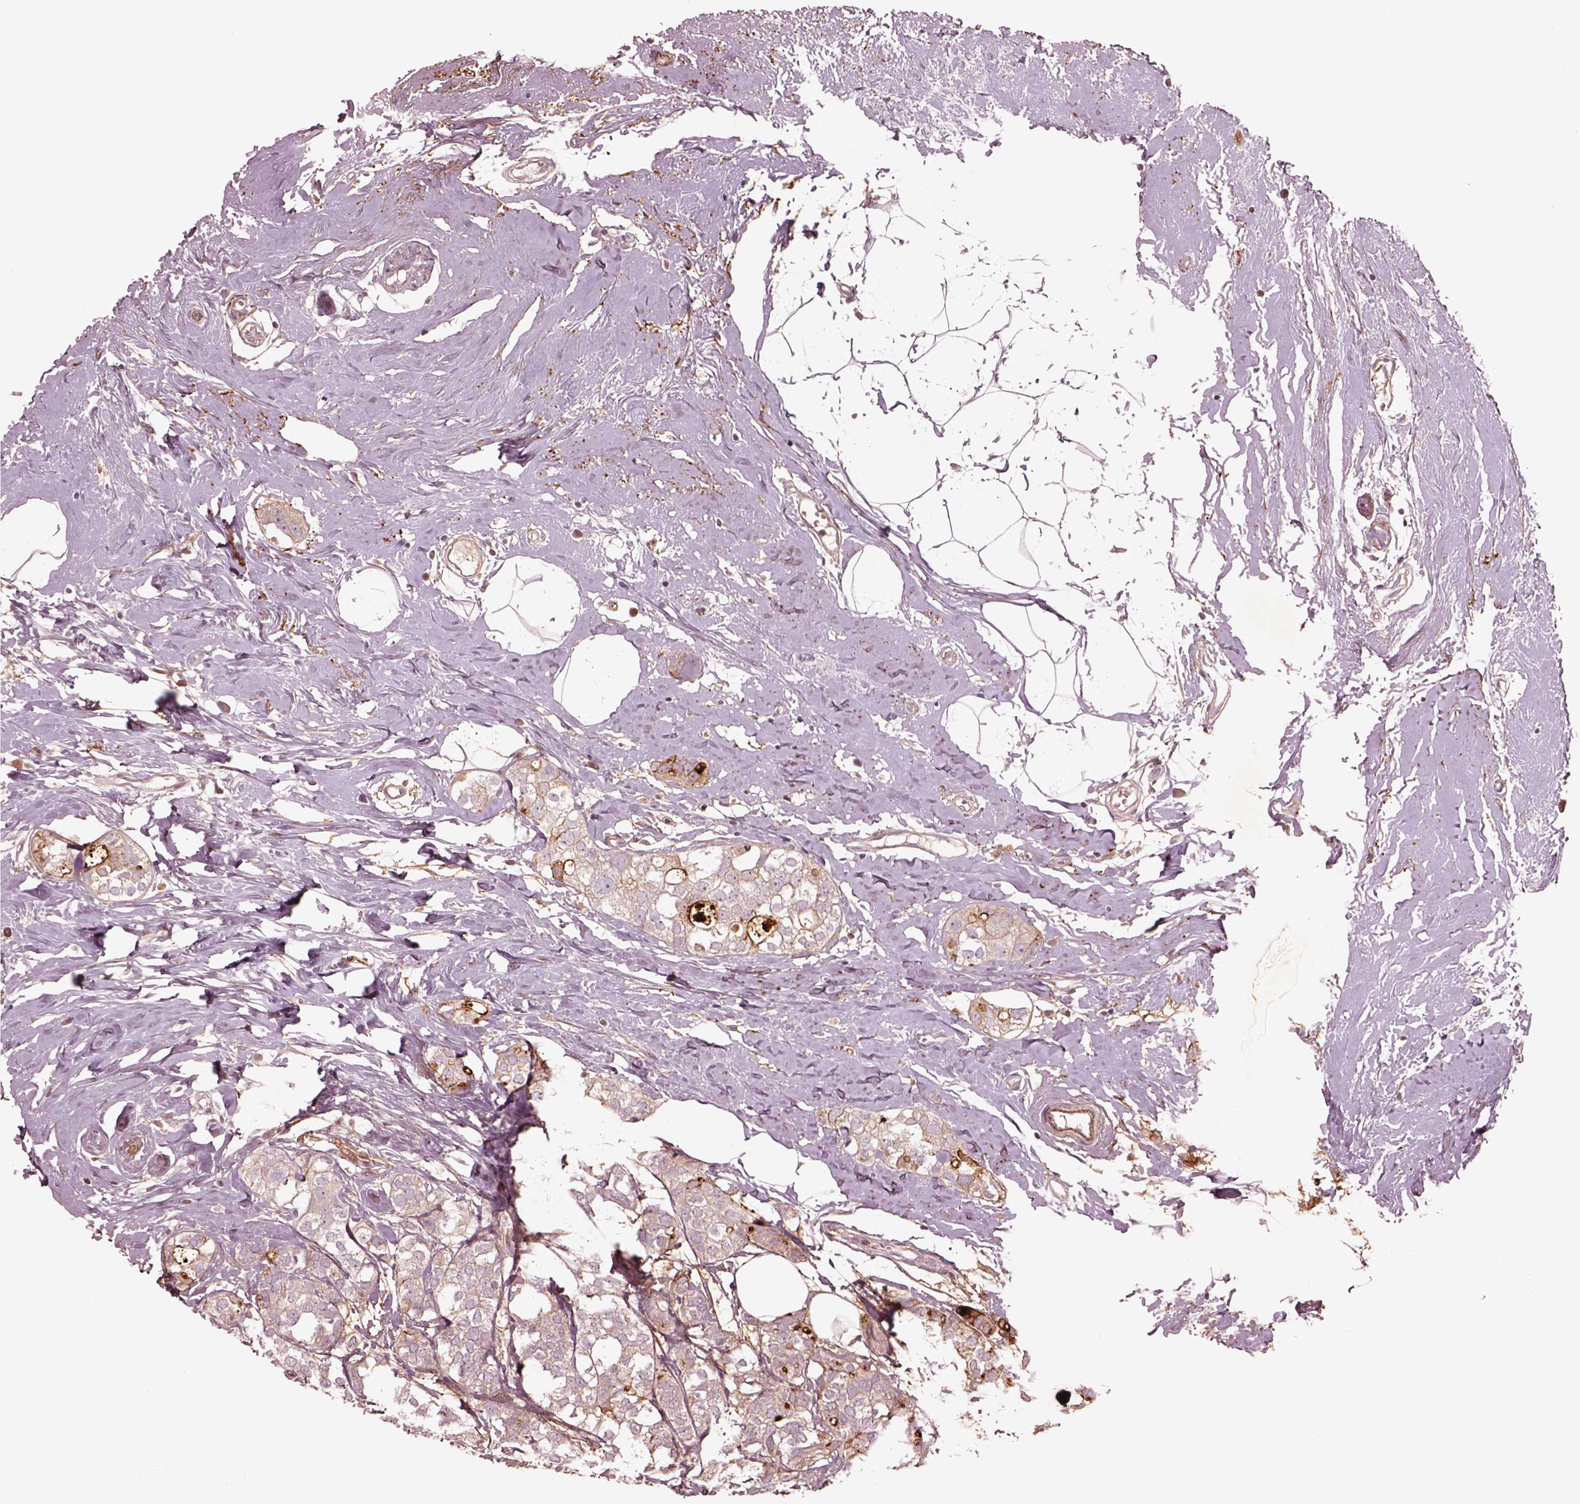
{"staining": {"intensity": "negative", "quantity": "none", "location": "none"}, "tissue": "breast cancer", "cell_type": "Tumor cells", "image_type": "cancer", "snomed": [{"axis": "morphology", "description": "Duct carcinoma"}, {"axis": "topography", "description": "Breast"}], "caption": "A high-resolution histopathology image shows IHC staining of breast intraductal carcinoma, which displays no significant staining in tumor cells.", "gene": "EFEMP1", "patient": {"sex": "female", "age": 40}}